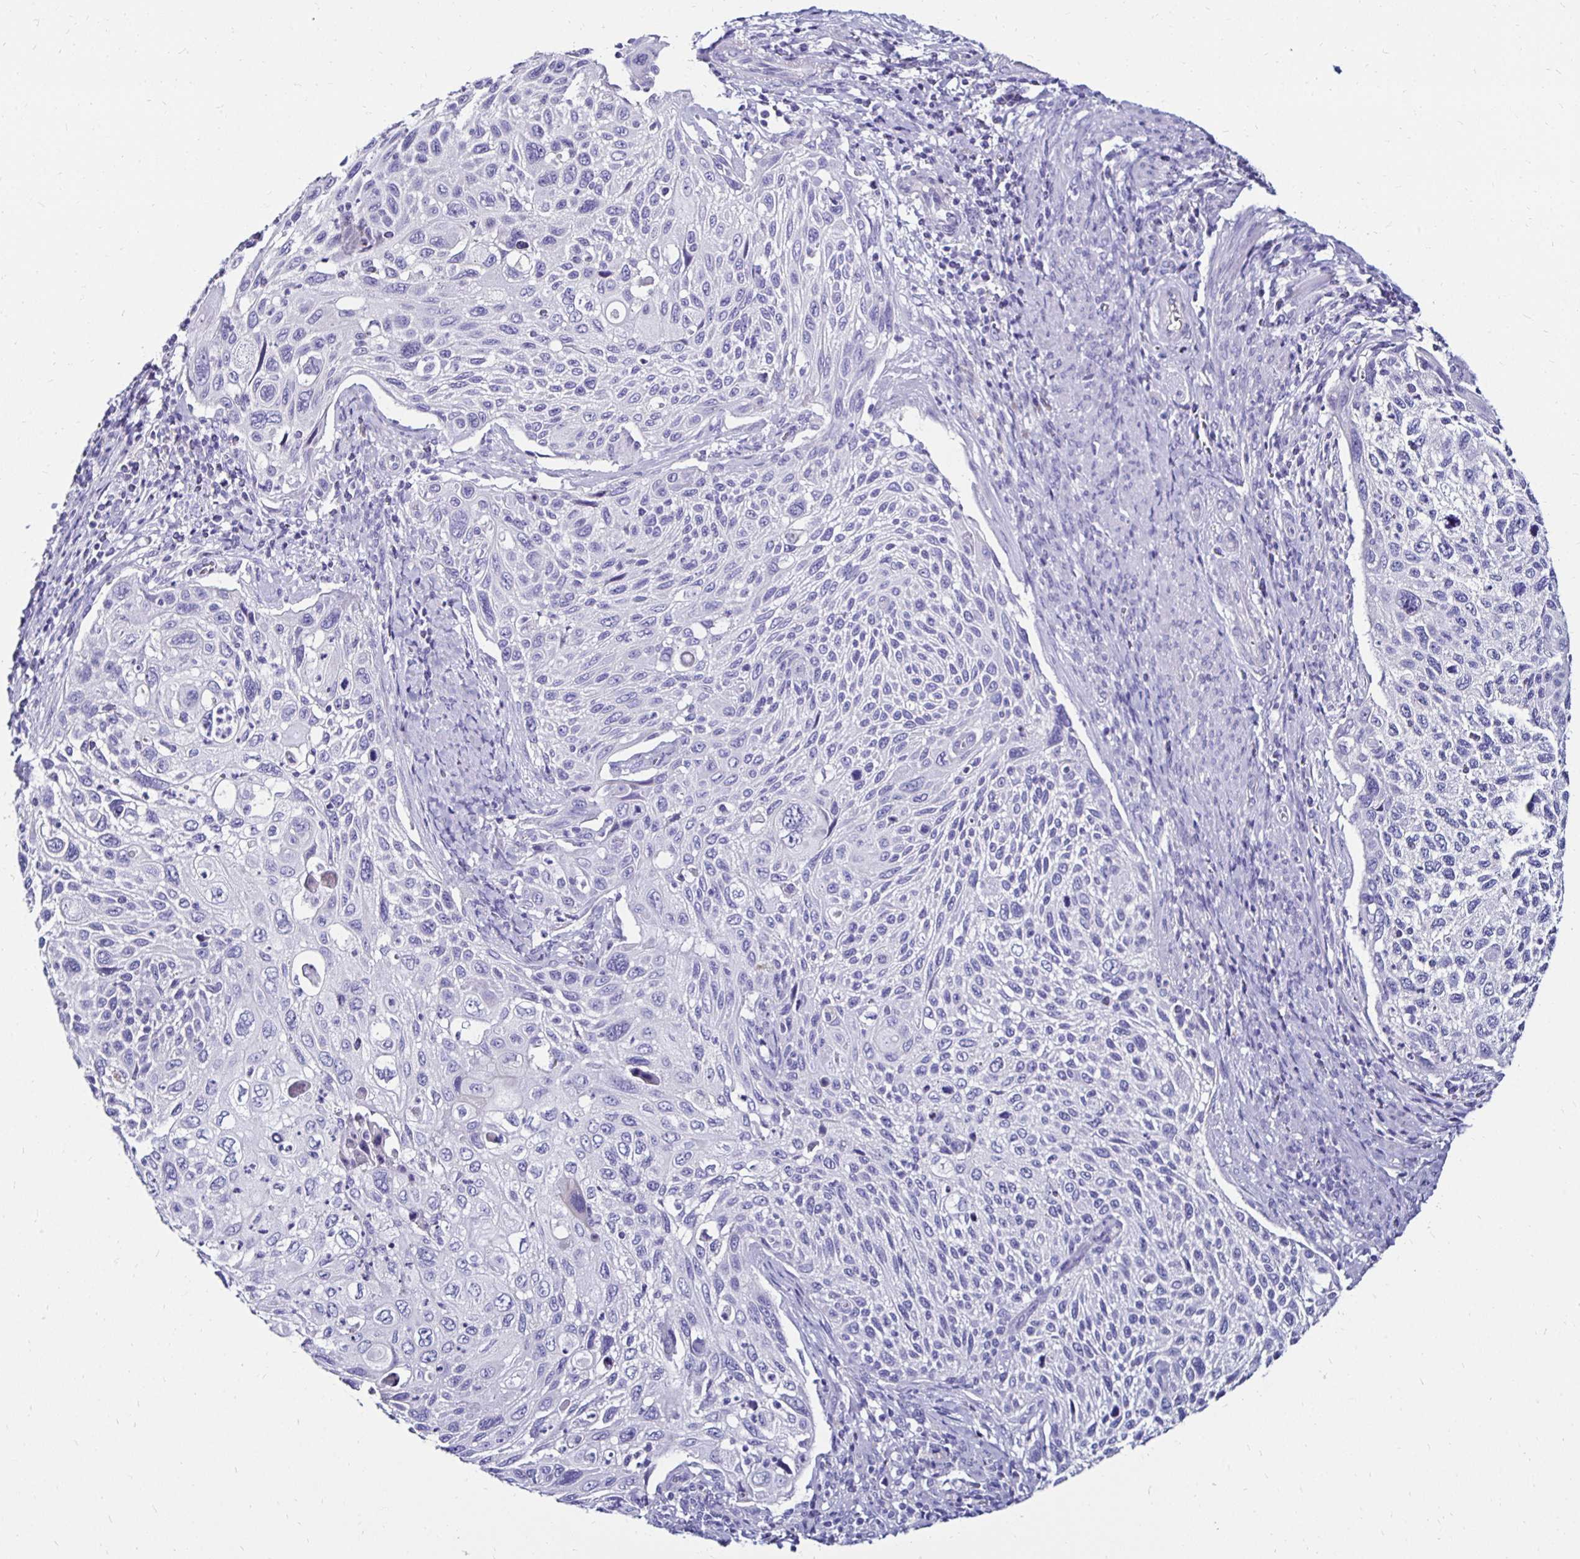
{"staining": {"intensity": "negative", "quantity": "none", "location": "none"}, "tissue": "cervical cancer", "cell_type": "Tumor cells", "image_type": "cancer", "snomed": [{"axis": "morphology", "description": "Squamous cell carcinoma, NOS"}, {"axis": "topography", "description": "Cervix"}], "caption": "A photomicrograph of human squamous cell carcinoma (cervical) is negative for staining in tumor cells.", "gene": "KCNT1", "patient": {"sex": "female", "age": 70}}